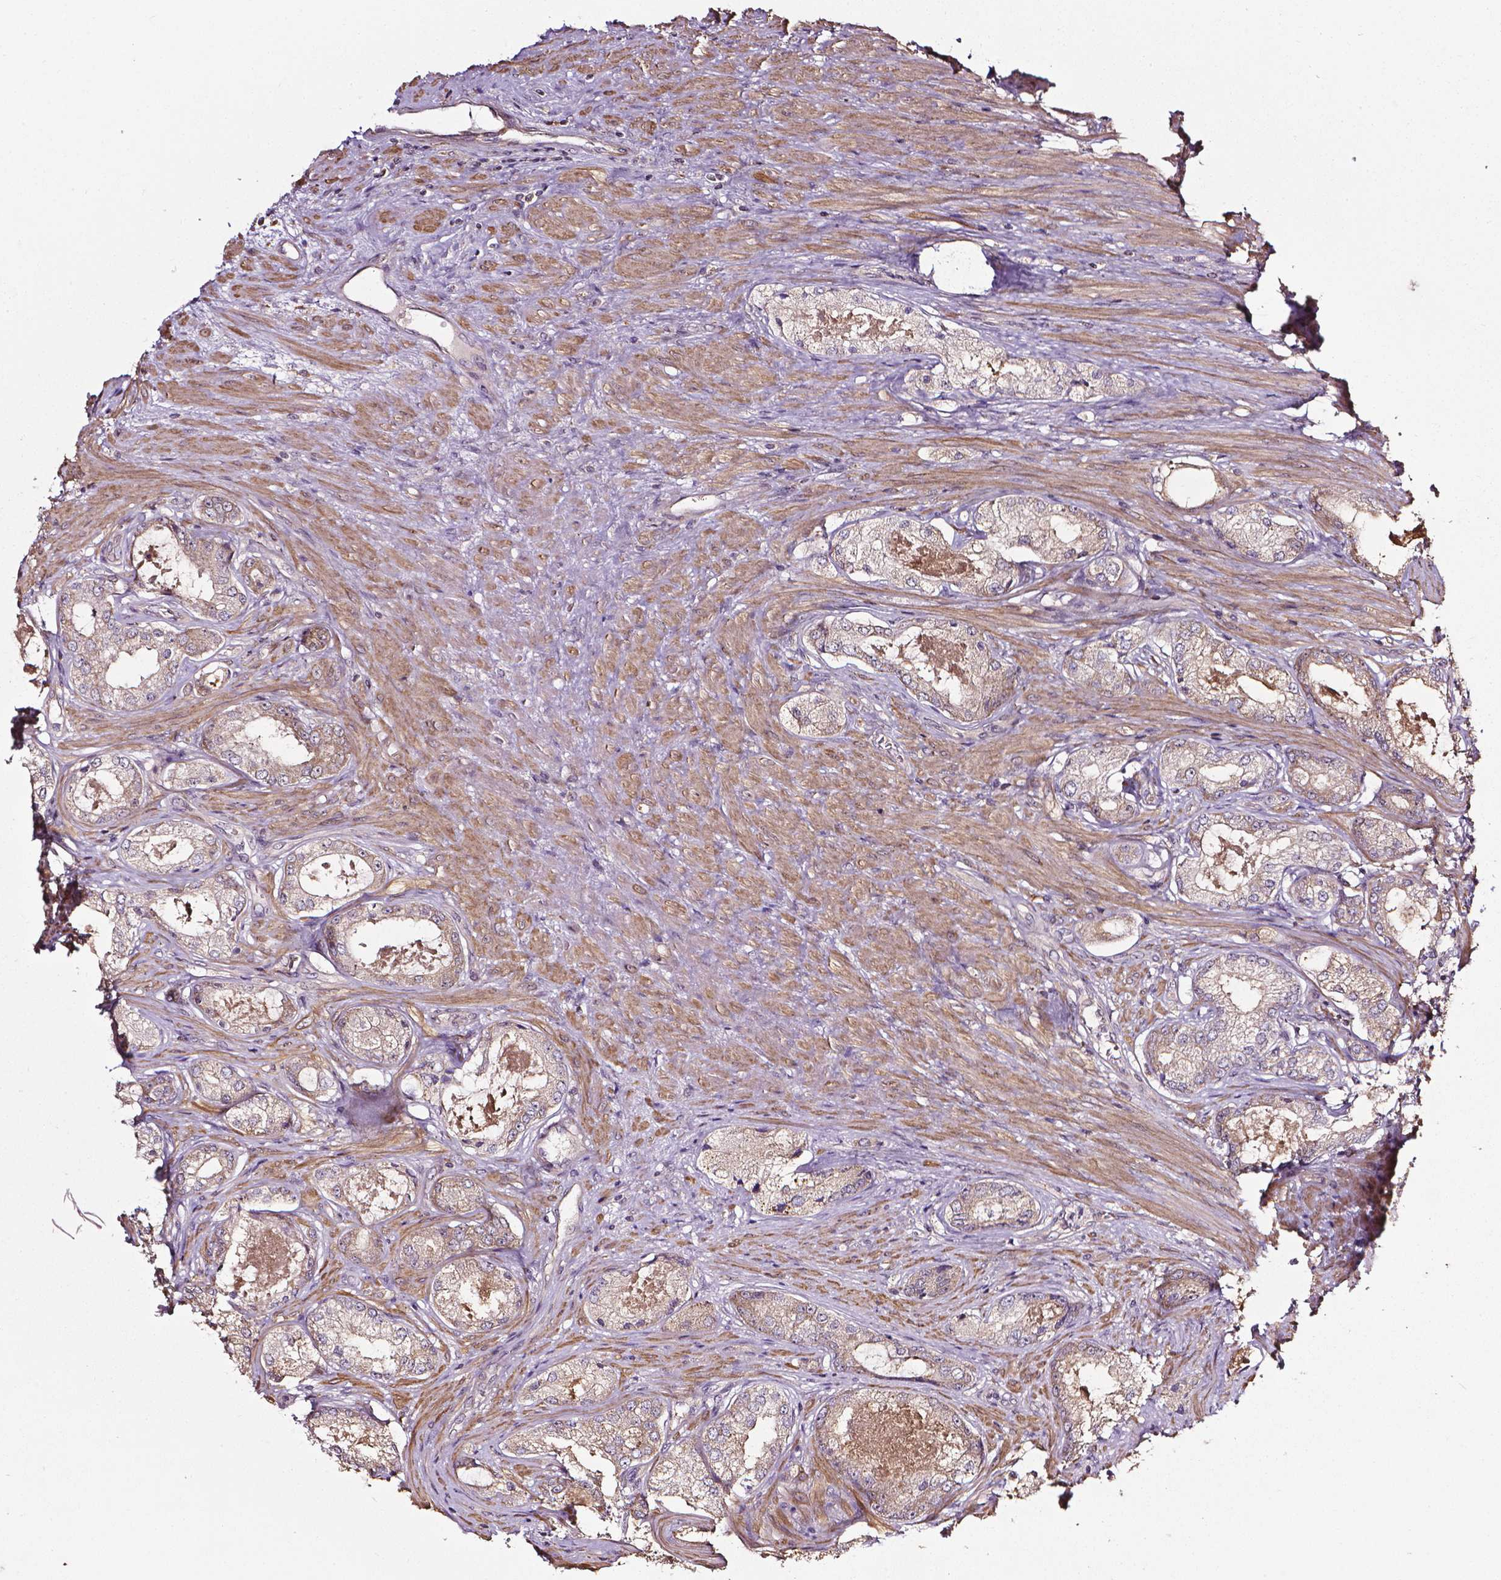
{"staining": {"intensity": "weak", "quantity": ">75%", "location": "cytoplasmic/membranous"}, "tissue": "prostate cancer", "cell_type": "Tumor cells", "image_type": "cancer", "snomed": [{"axis": "morphology", "description": "Adenocarcinoma, Low grade"}, {"axis": "topography", "description": "Prostate"}], "caption": "Low-grade adenocarcinoma (prostate) stained with a protein marker demonstrates weak staining in tumor cells.", "gene": "PRAG1", "patient": {"sex": "male", "age": 68}}